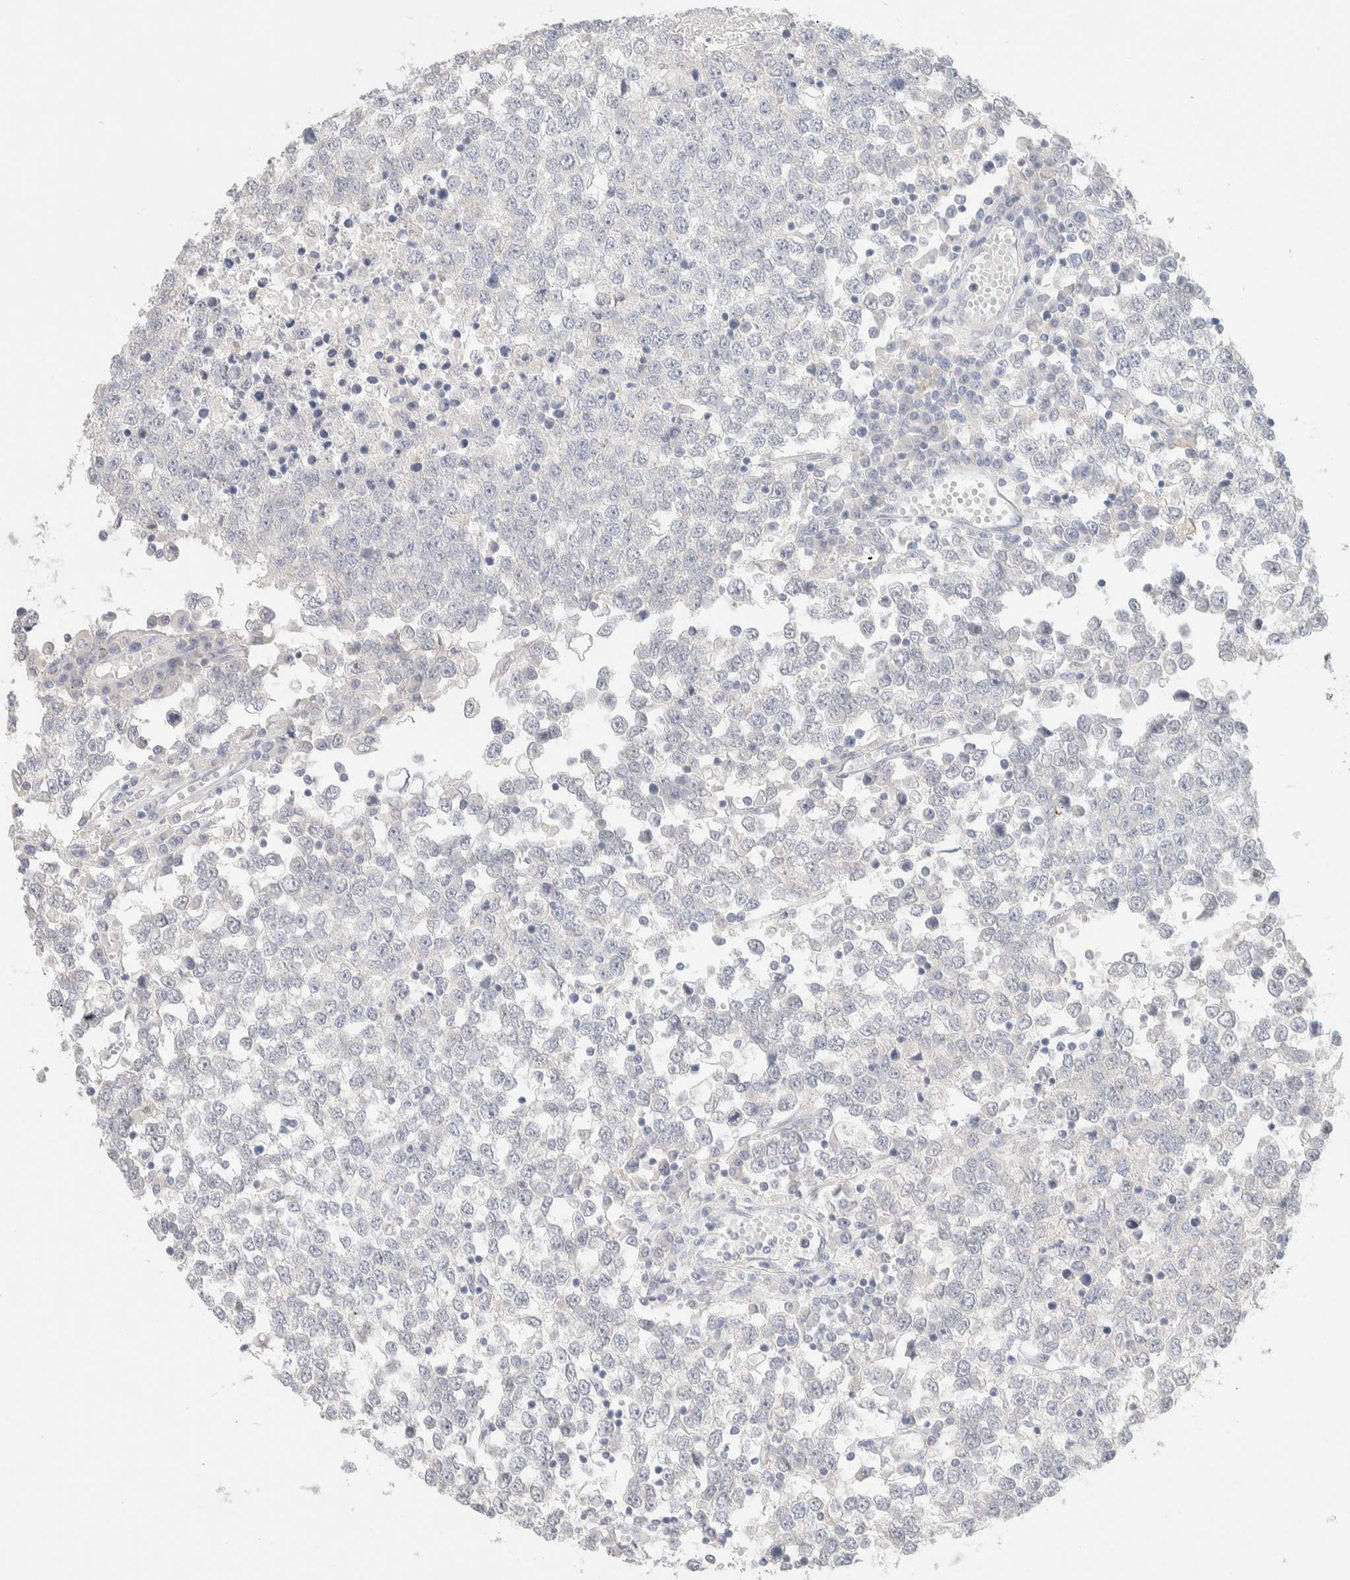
{"staining": {"intensity": "negative", "quantity": "none", "location": "none"}, "tissue": "testis cancer", "cell_type": "Tumor cells", "image_type": "cancer", "snomed": [{"axis": "morphology", "description": "Seminoma, NOS"}, {"axis": "topography", "description": "Testis"}], "caption": "Protein analysis of testis seminoma demonstrates no significant positivity in tumor cells.", "gene": "RIDA", "patient": {"sex": "male", "age": 65}}